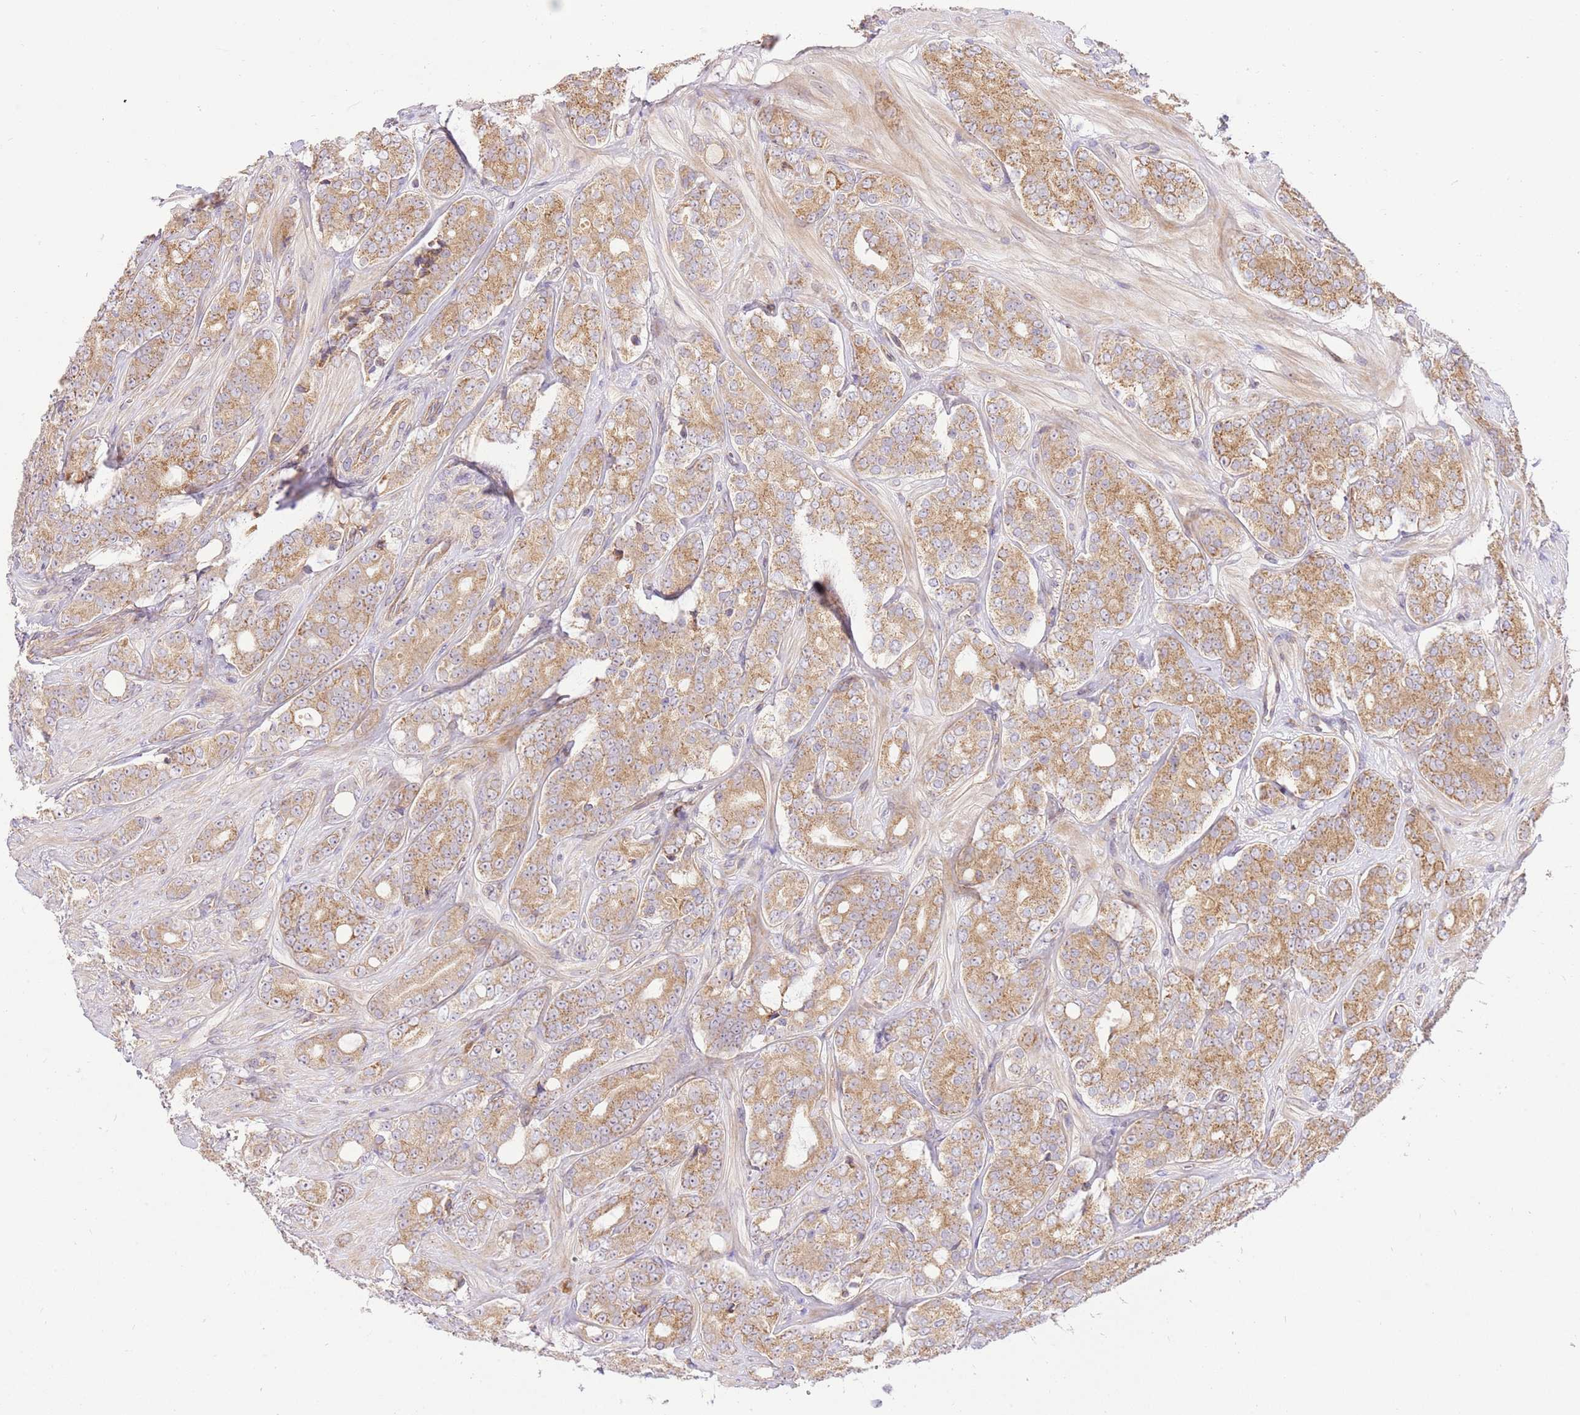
{"staining": {"intensity": "moderate", "quantity": ">75%", "location": "cytoplasmic/membranous"}, "tissue": "prostate cancer", "cell_type": "Tumor cells", "image_type": "cancer", "snomed": [{"axis": "morphology", "description": "Adenocarcinoma, High grade"}, {"axis": "topography", "description": "Prostate"}], "caption": "Prostate cancer (high-grade adenocarcinoma) tissue exhibits moderate cytoplasmic/membranous staining in approximately >75% of tumor cells, visualized by immunohistochemistry.", "gene": "SPATA2L", "patient": {"sex": "male", "age": 62}}